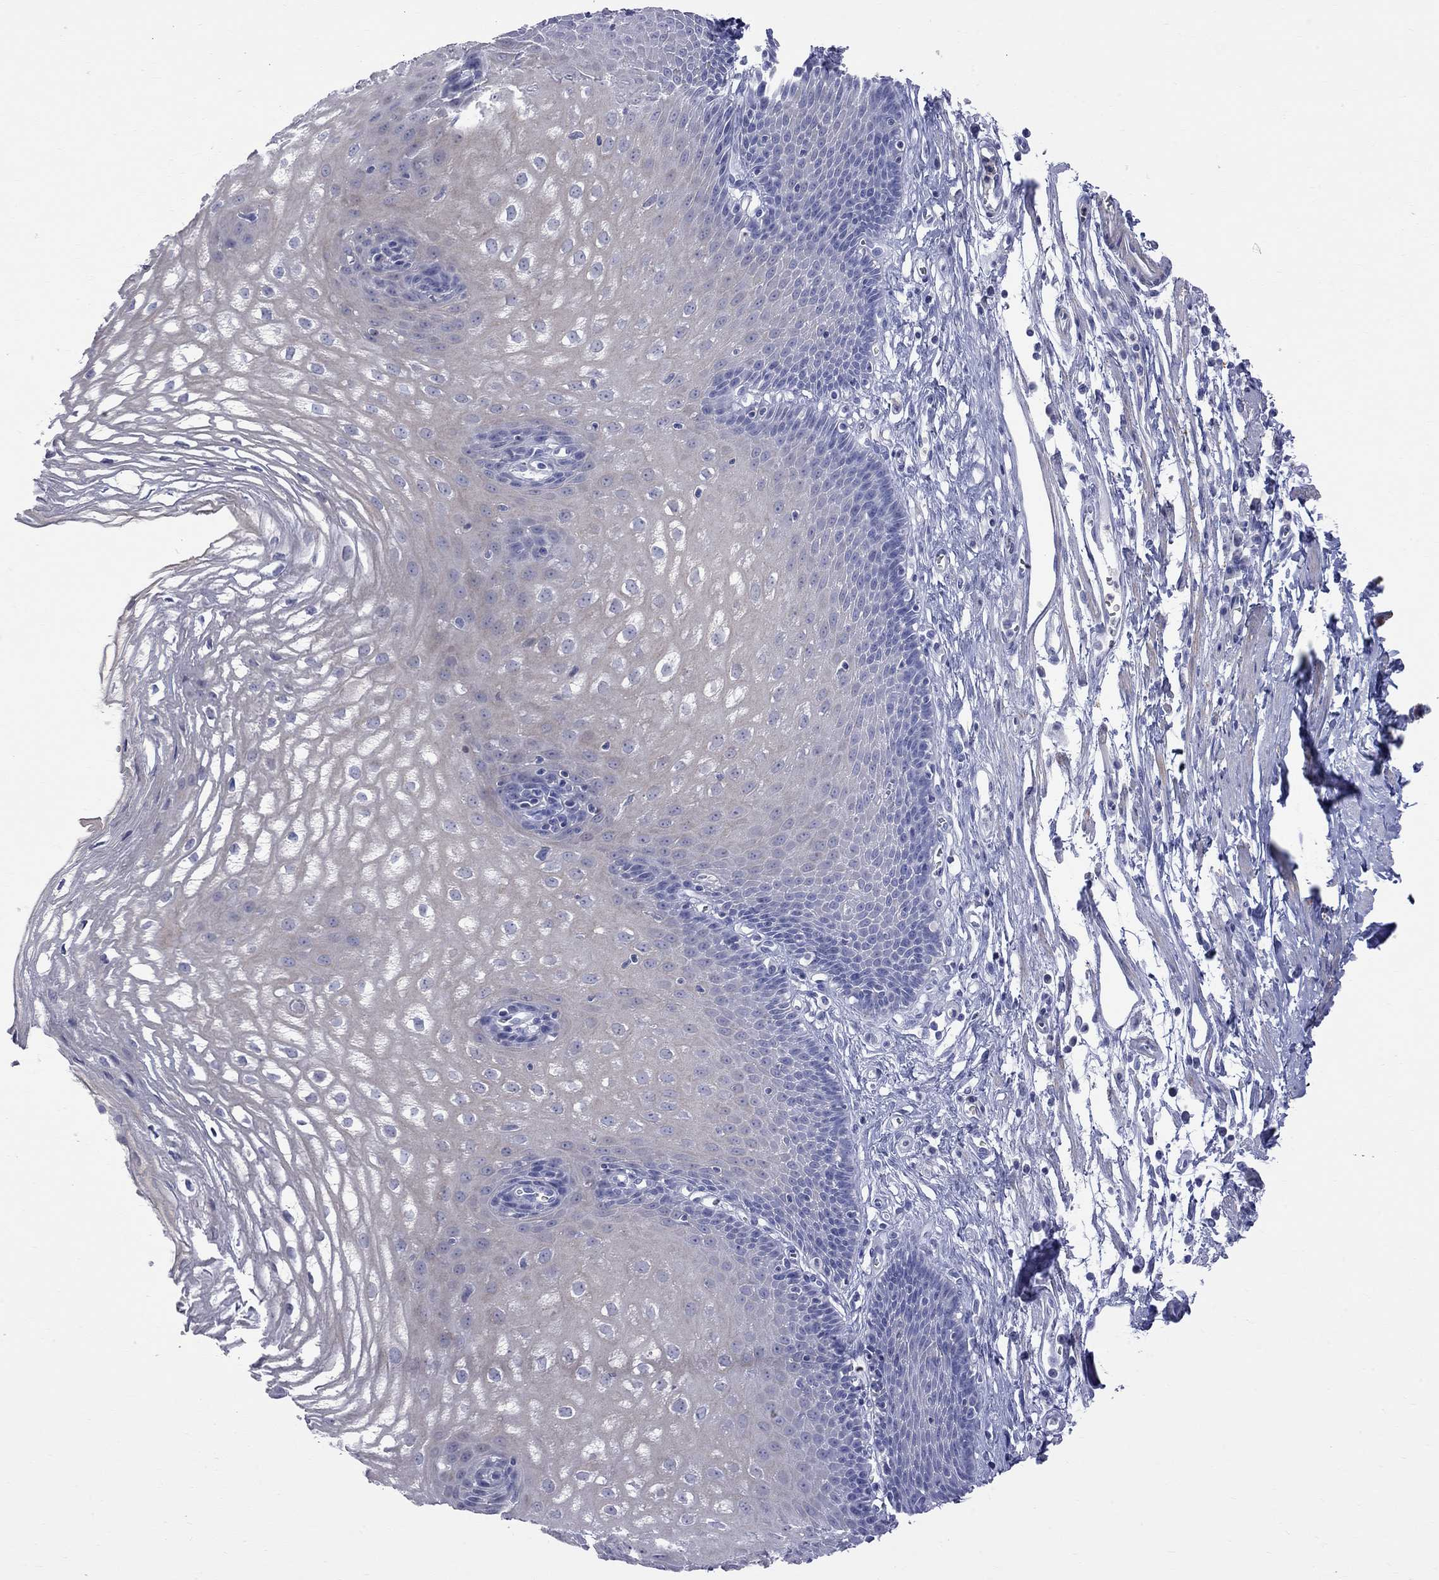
{"staining": {"intensity": "negative", "quantity": "none", "location": "none"}, "tissue": "esophagus", "cell_type": "Squamous epithelial cells", "image_type": "normal", "snomed": [{"axis": "morphology", "description": "Normal tissue, NOS"}, {"axis": "topography", "description": "Esophagus"}], "caption": "IHC of normal esophagus shows no expression in squamous epithelial cells.", "gene": "S100A3", "patient": {"sex": "male", "age": 72}}